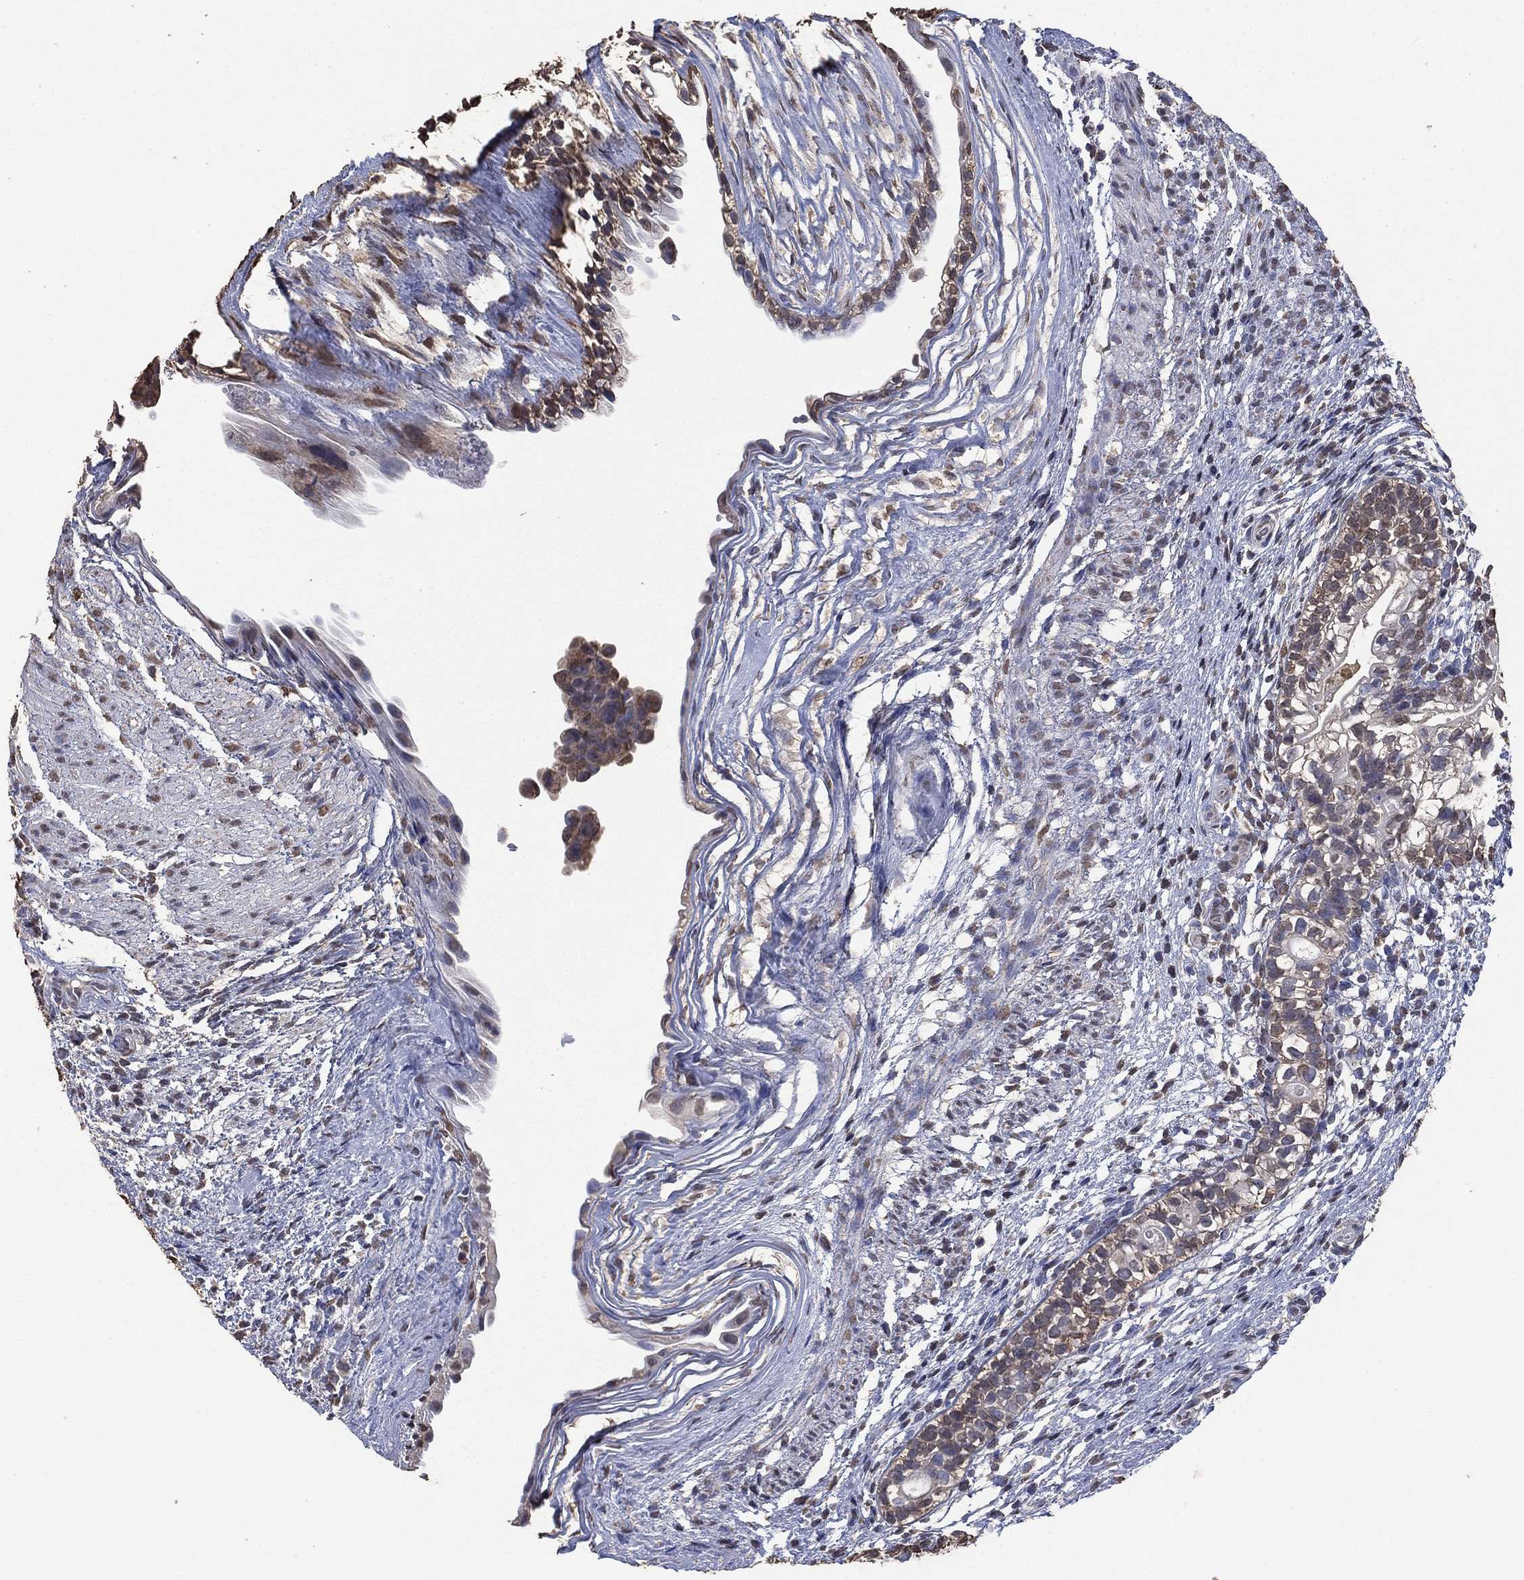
{"staining": {"intensity": "weak", "quantity": "<25%", "location": "cytoplasmic/membranous"}, "tissue": "testis cancer", "cell_type": "Tumor cells", "image_type": "cancer", "snomed": [{"axis": "morphology", "description": "Normal tissue, NOS"}, {"axis": "morphology", "description": "Carcinoma, Embryonal, NOS"}, {"axis": "topography", "description": "Testis"}, {"axis": "topography", "description": "Epididymis"}], "caption": "Testis embryonal carcinoma stained for a protein using immunohistochemistry (IHC) exhibits no staining tumor cells.", "gene": "ALDH7A1", "patient": {"sex": "male", "age": 24}}